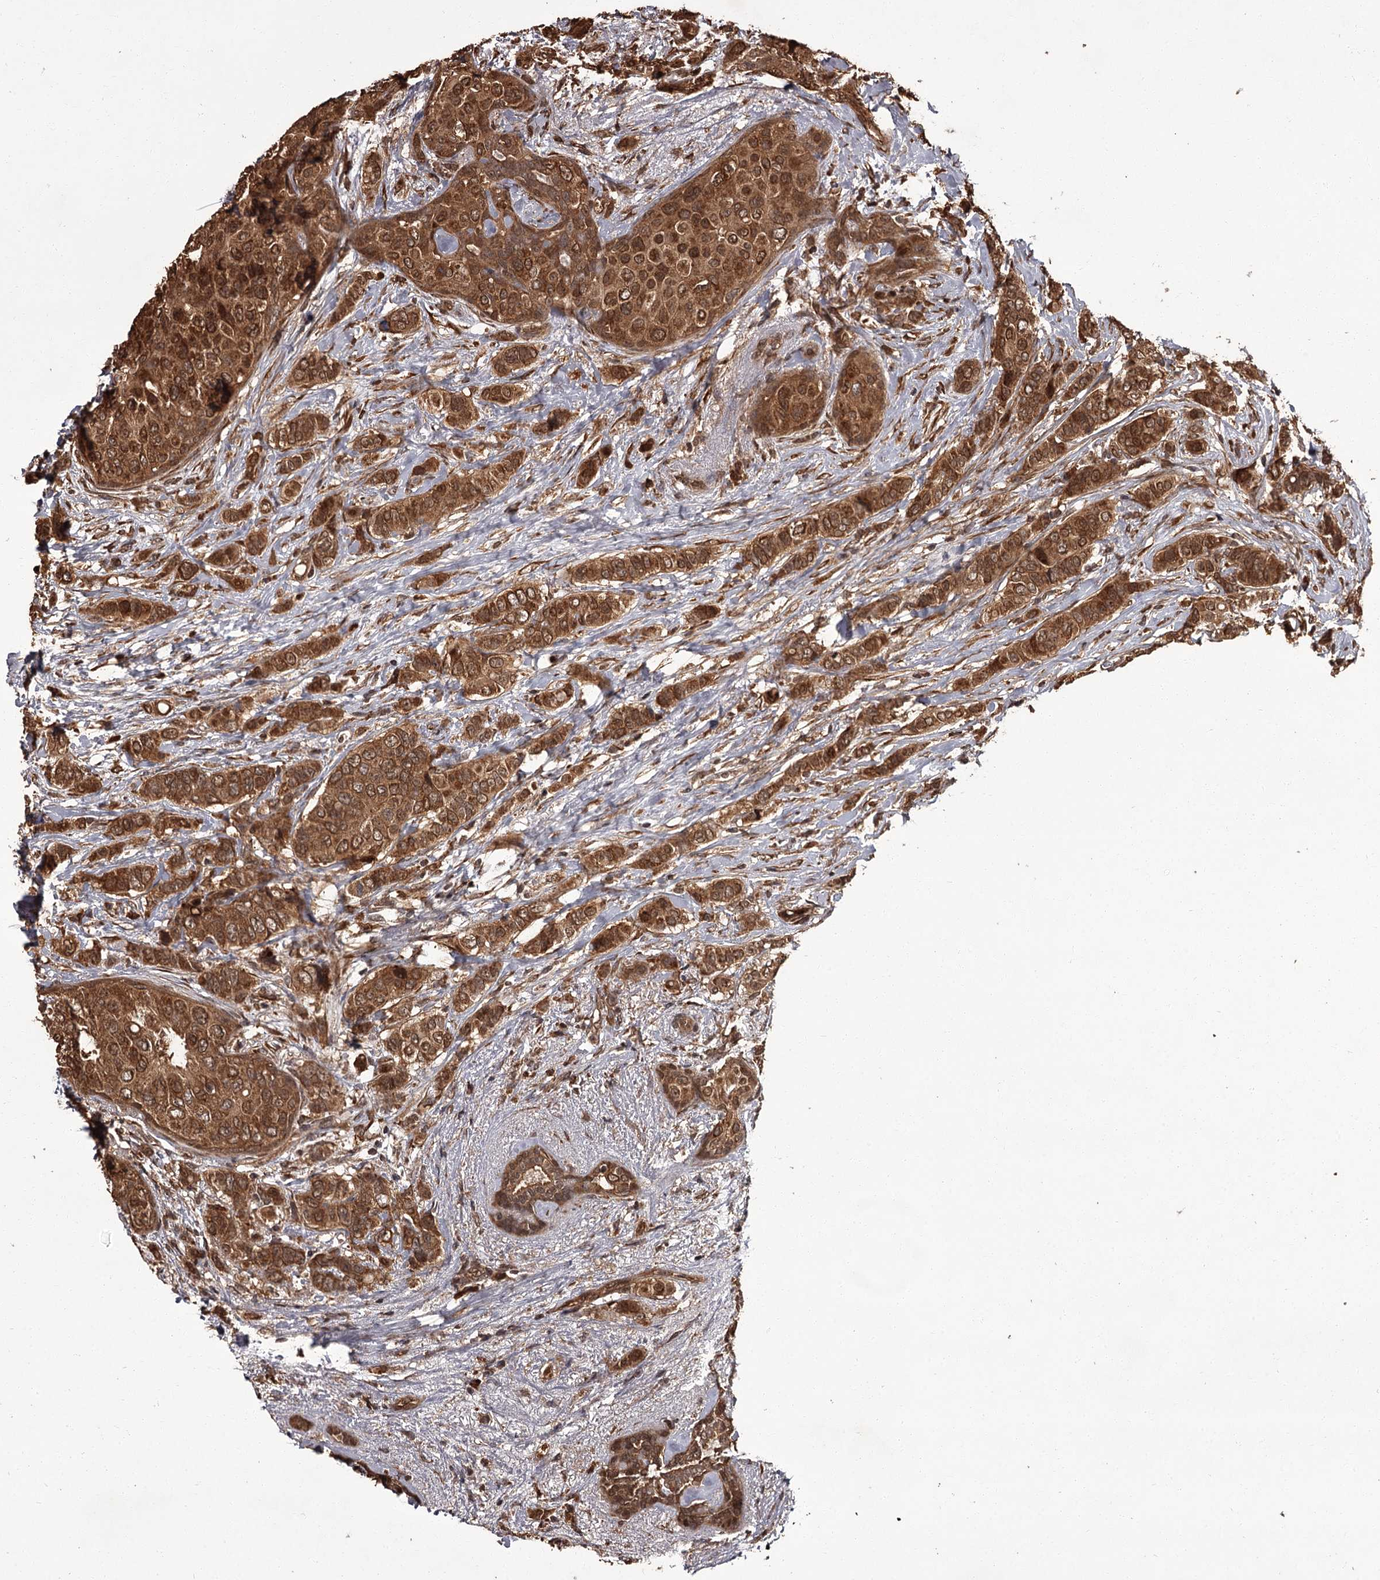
{"staining": {"intensity": "strong", "quantity": ">75%", "location": "cytoplasmic/membranous"}, "tissue": "breast cancer", "cell_type": "Tumor cells", "image_type": "cancer", "snomed": [{"axis": "morphology", "description": "Lobular carcinoma"}, {"axis": "topography", "description": "Breast"}], "caption": "High-magnification brightfield microscopy of breast cancer (lobular carcinoma) stained with DAB (brown) and counterstained with hematoxylin (blue). tumor cells exhibit strong cytoplasmic/membranous expression is seen in about>75% of cells. (Stains: DAB in brown, nuclei in blue, Microscopy: brightfield microscopy at high magnification).", "gene": "NPRL2", "patient": {"sex": "female", "age": 51}}